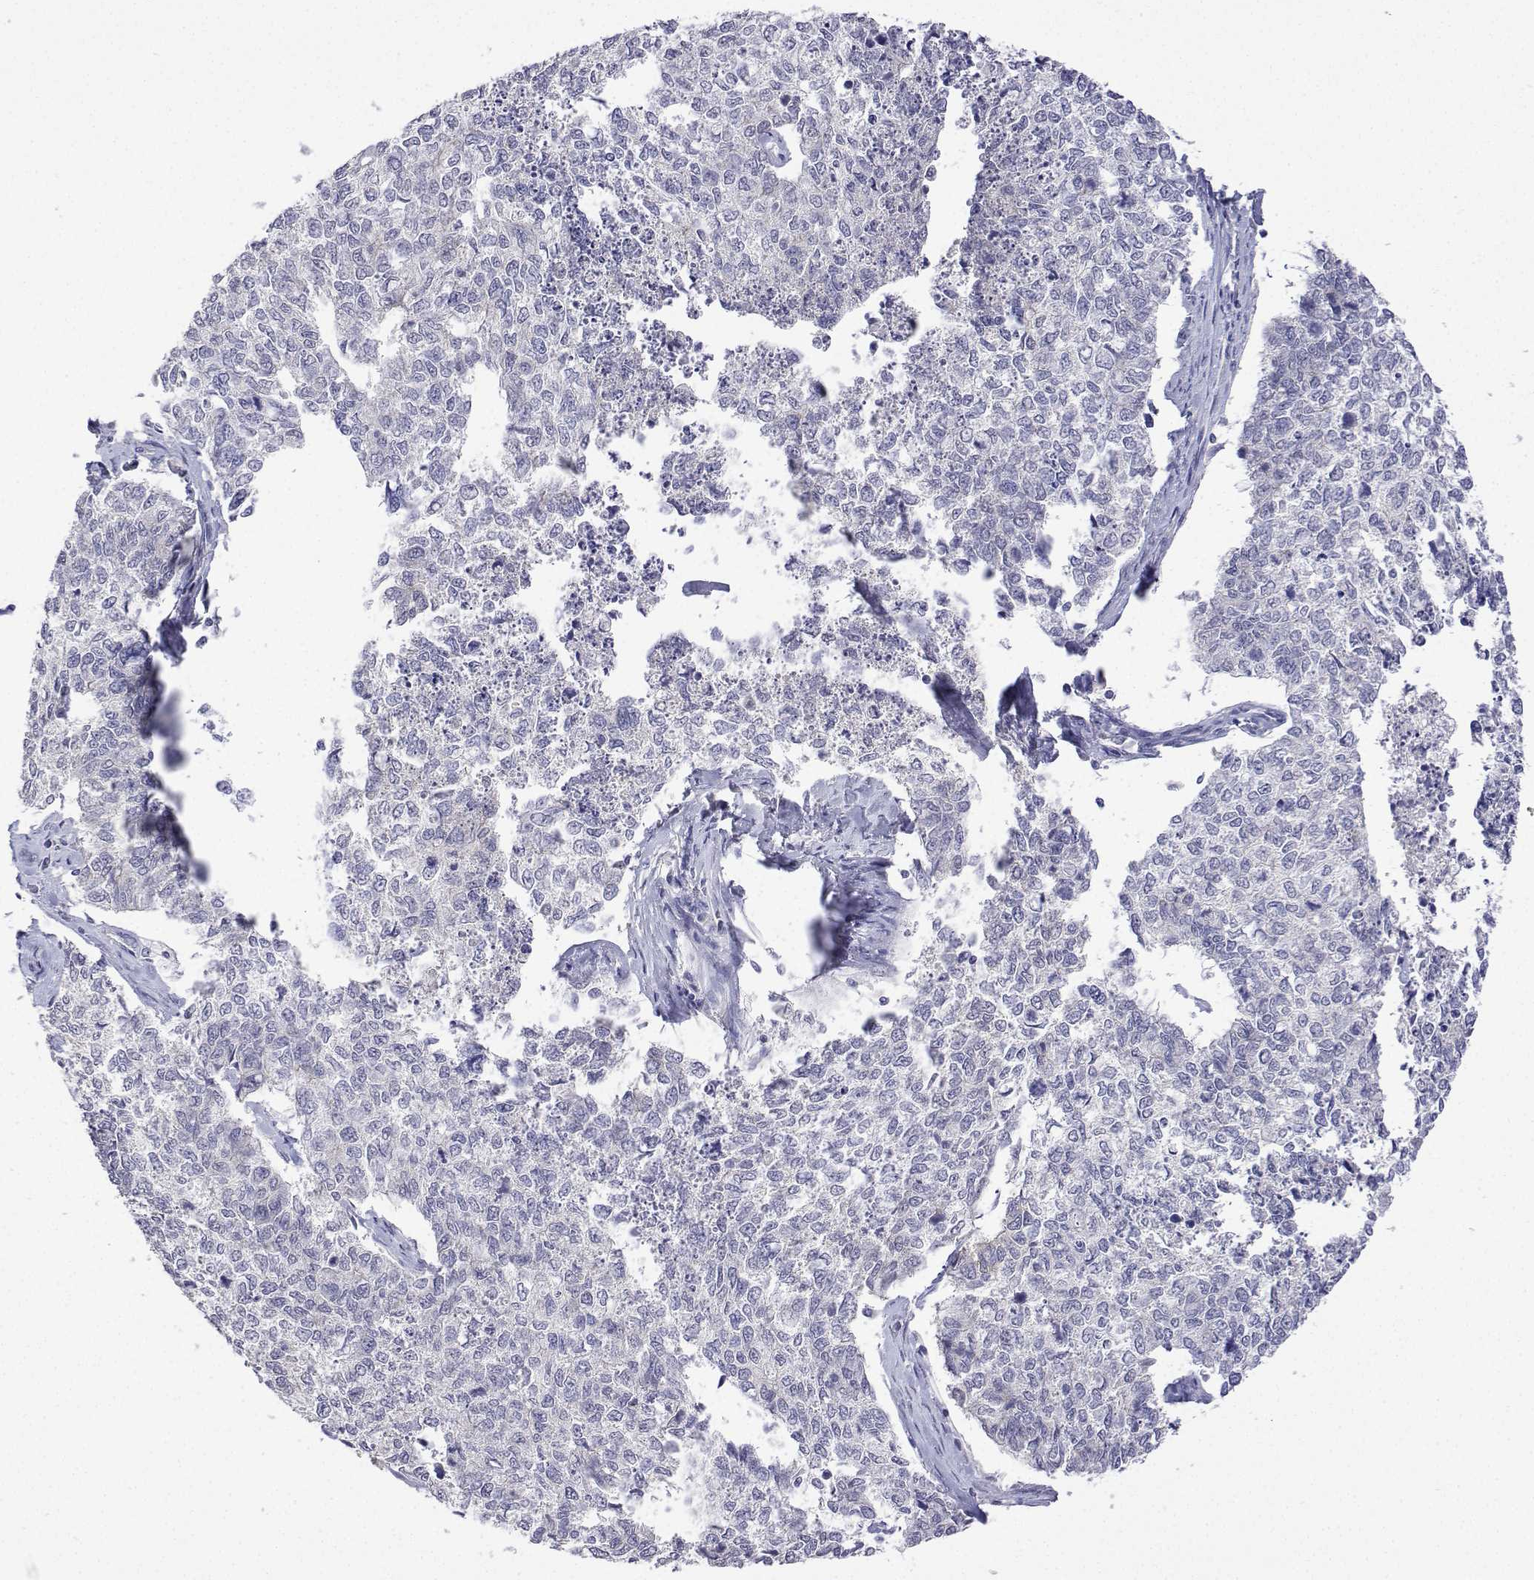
{"staining": {"intensity": "negative", "quantity": "none", "location": "none"}, "tissue": "cervical cancer", "cell_type": "Tumor cells", "image_type": "cancer", "snomed": [{"axis": "morphology", "description": "Adenocarcinoma, NOS"}, {"axis": "topography", "description": "Cervix"}], "caption": "Histopathology image shows no protein staining in tumor cells of cervical cancer tissue.", "gene": "PLCB1", "patient": {"sex": "female", "age": 63}}